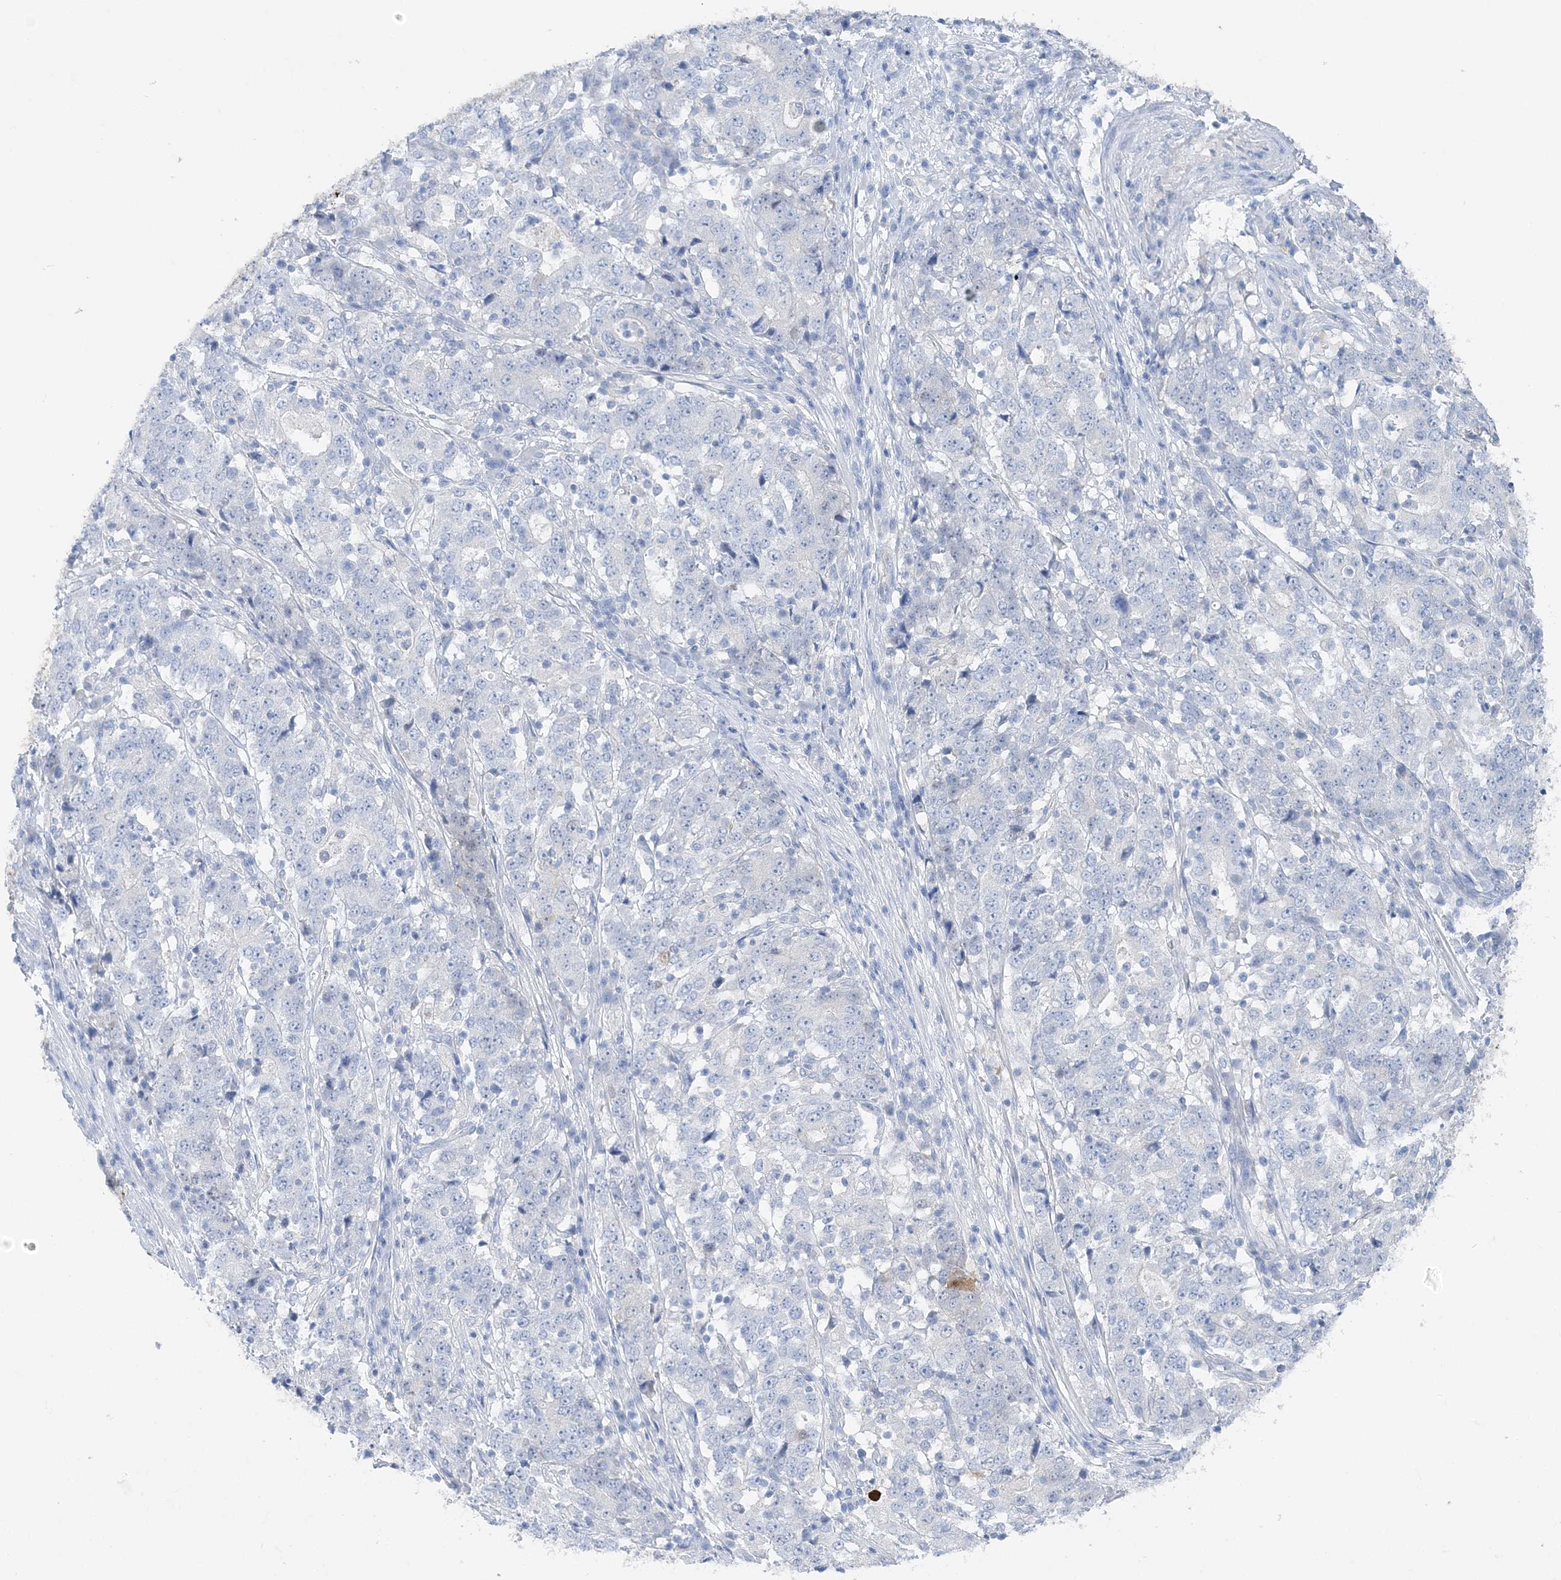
{"staining": {"intensity": "negative", "quantity": "none", "location": "none"}, "tissue": "stomach cancer", "cell_type": "Tumor cells", "image_type": "cancer", "snomed": [{"axis": "morphology", "description": "Adenocarcinoma, NOS"}, {"axis": "topography", "description": "Stomach"}], "caption": "An immunohistochemistry photomicrograph of adenocarcinoma (stomach) is shown. There is no staining in tumor cells of adenocarcinoma (stomach).", "gene": "HMGCS1", "patient": {"sex": "male", "age": 59}}